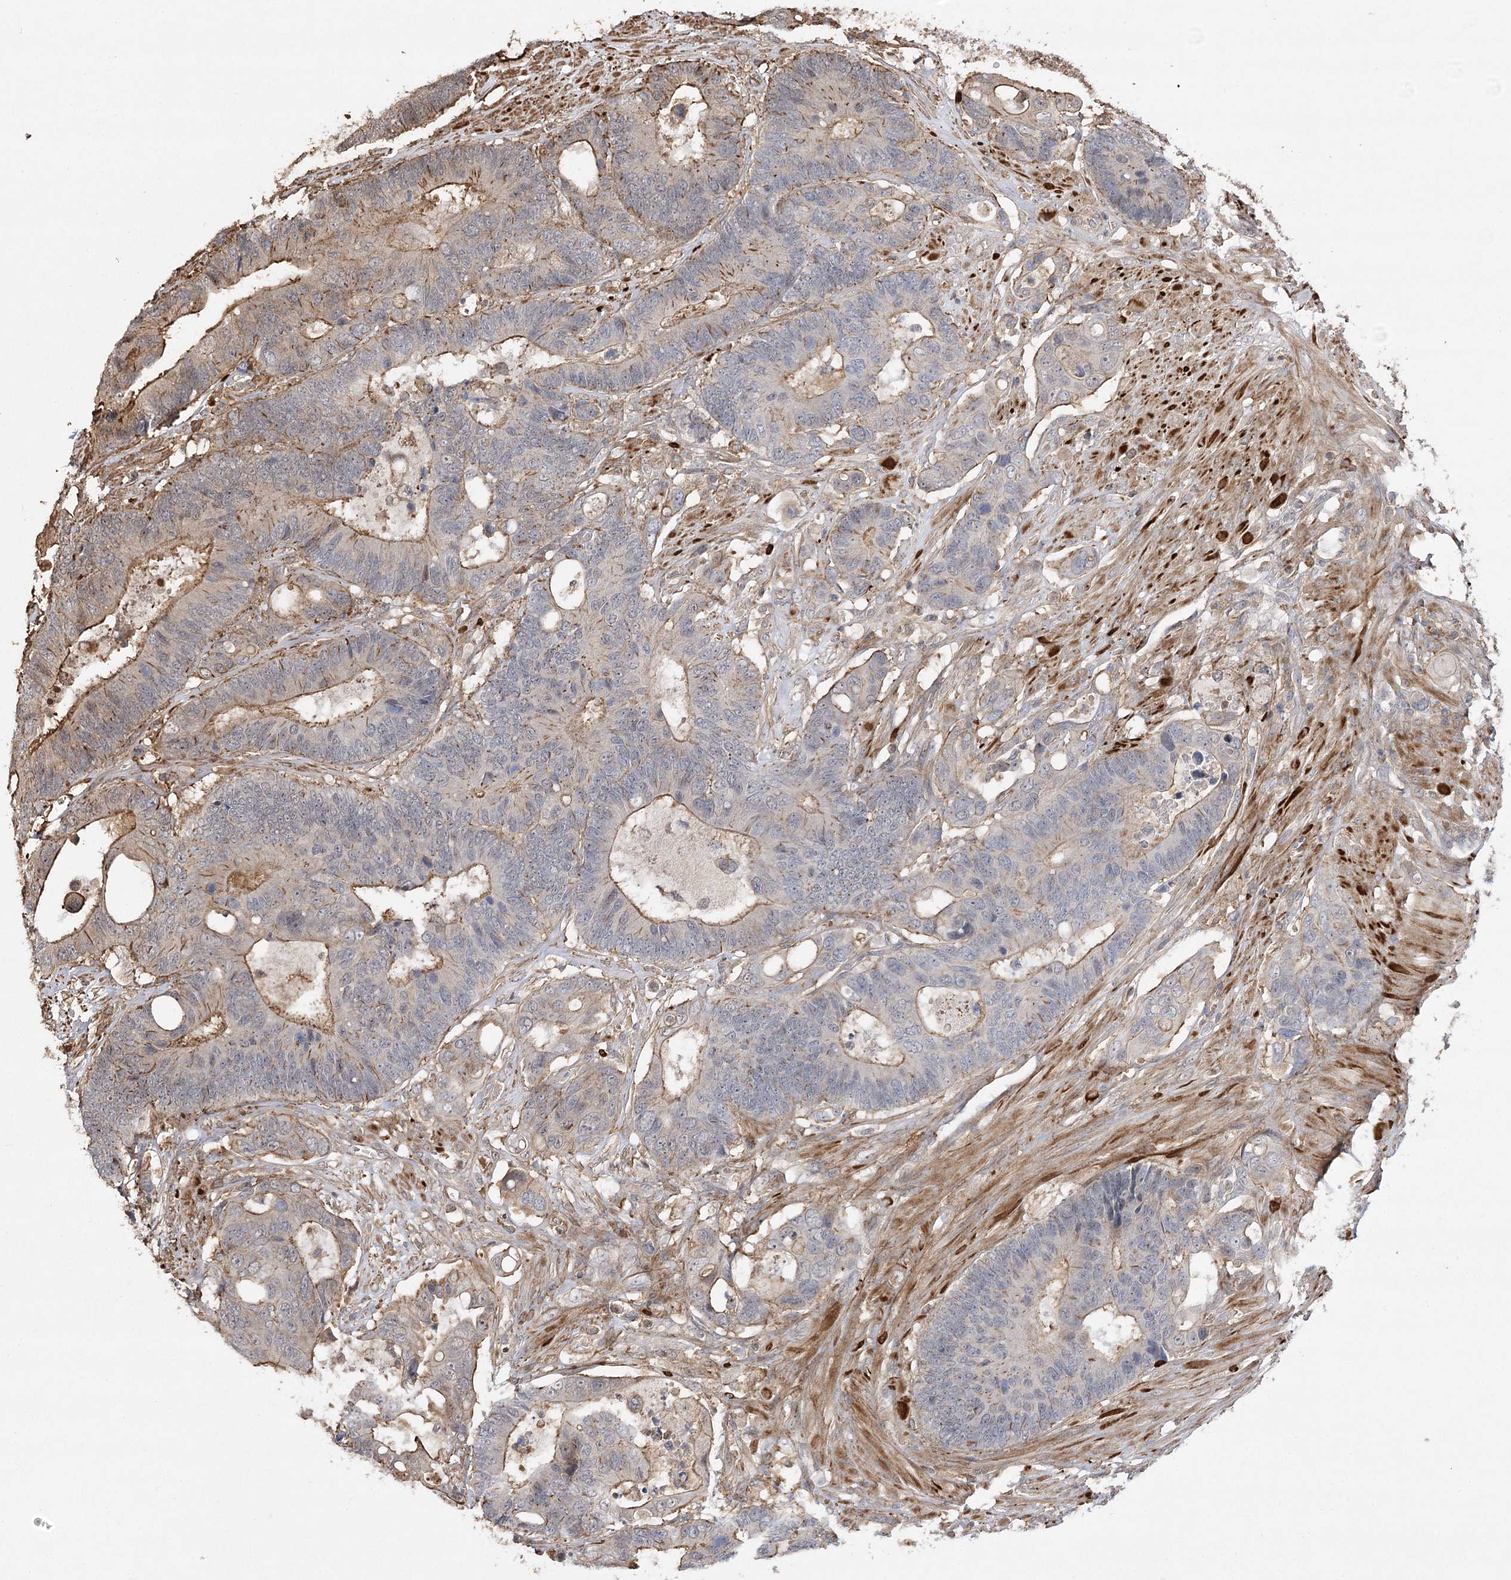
{"staining": {"intensity": "moderate", "quantity": "25%-75%", "location": "cytoplasmic/membranous"}, "tissue": "colorectal cancer", "cell_type": "Tumor cells", "image_type": "cancer", "snomed": [{"axis": "morphology", "description": "Adenocarcinoma, NOS"}, {"axis": "topography", "description": "Rectum"}], "caption": "Adenocarcinoma (colorectal) was stained to show a protein in brown. There is medium levels of moderate cytoplasmic/membranous staining in approximately 25%-75% of tumor cells.", "gene": "OBSL1", "patient": {"sex": "male", "age": 55}}